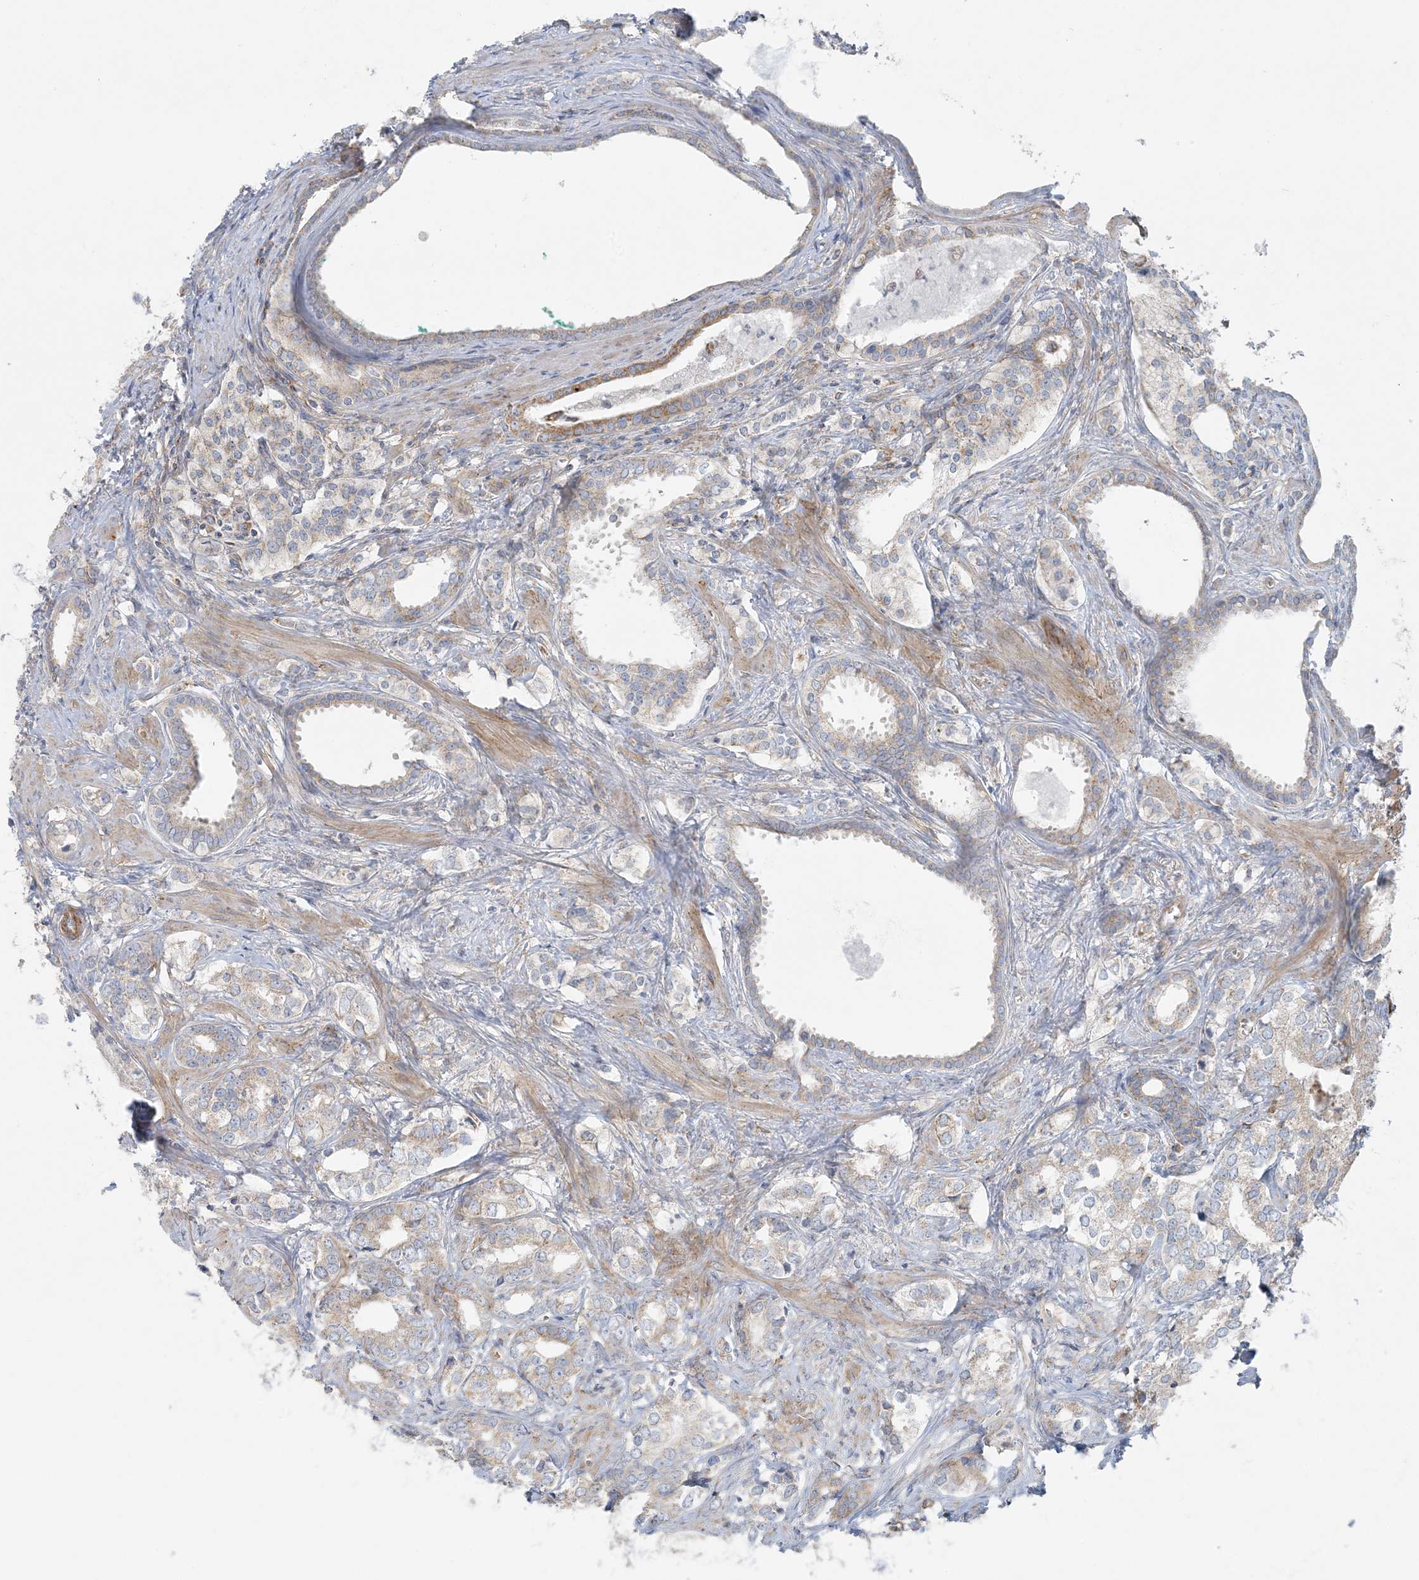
{"staining": {"intensity": "weak", "quantity": "25%-75%", "location": "cytoplasmic/membranous"}, "tissue": "prostate cancer", "cell_type": "Tumor cells", "image_type": "cancer", "snomed": [{"axis": "morphology", "description": "Adenocarcinoma, High grade"}, {"axis": "topography", "description": "Prostate"}], "caption": "Adenocarcinoma (high-grade) (prostate) stained for a protein (brown) shows weak cytoplasmic/membranous positive positivity in approximately 25%-75% of tumor cells.", "gene": "PIK3R4", "patient": {"sex": "male", "age": 62}}